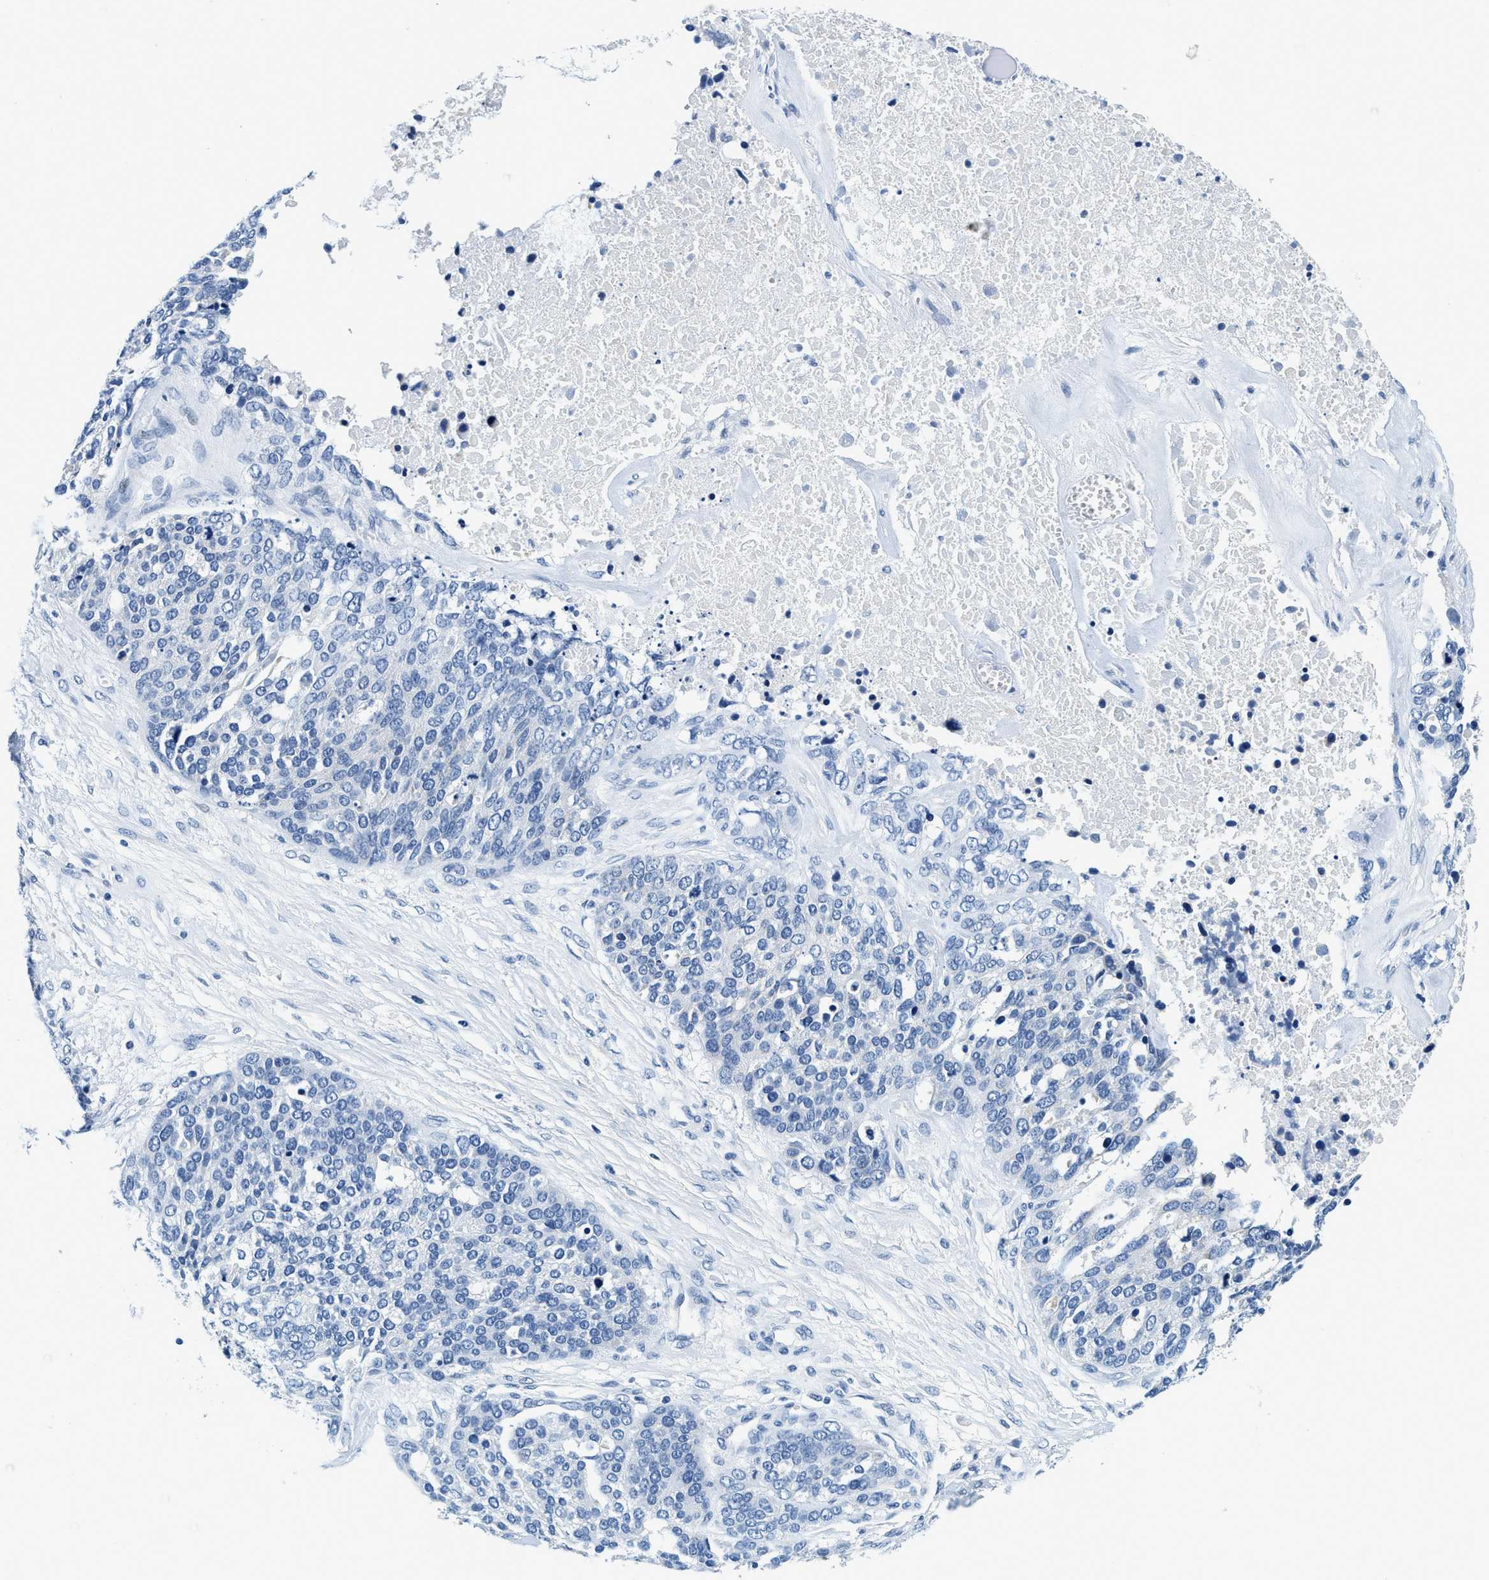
{"staining": {"intensity": "negative", "quantity": "none", "location": "none"}, "tissue": "ovarian cancer", "cell_type": "Tumor cells", "image_type": "cancer", "snomed": [{"axis": "morphology", "description": "Cystadenocarcinoma, serous, NOS"}, {"axis": "topography", "description": "Ovary"}], "caption": "Immunohistochemical staining of ovarian cancer (serous cystadenocarcinoma) shows no significant staining in tumor cells.", "gene": "GSTM3", "patient": {"sex": "female", "age": 44}}